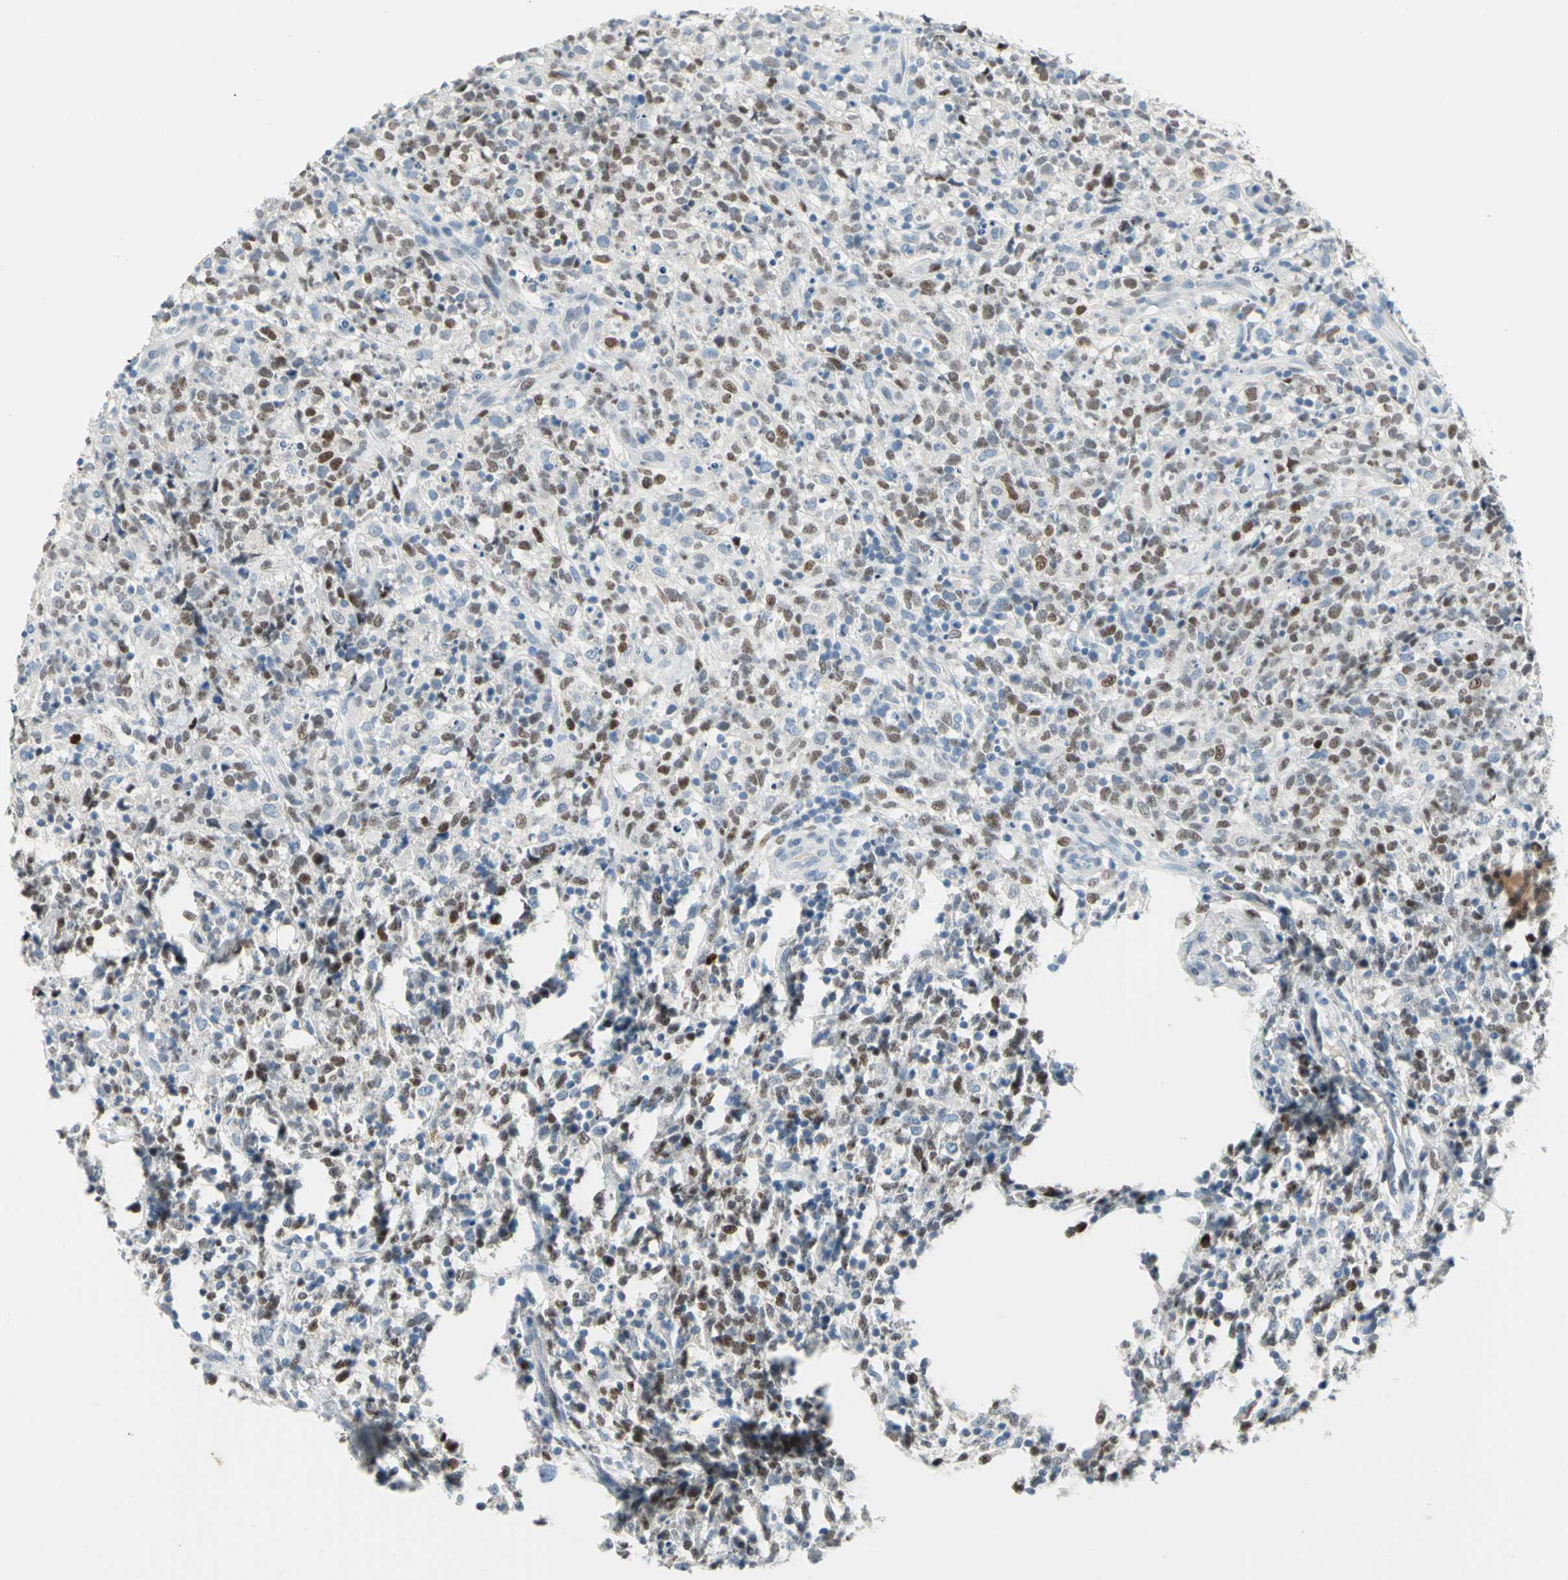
{"staining": {"intensity": "moderate", "quantity": "25%-75%", "location": "nuclear"}, "tissue": "lymphoma", "cell_type": "Tumor cells", "image_type": "cancer", "snomed": [{"axis": "morphology", "description": "Malignant lymphoma, non-Hodgkin's type, High grade"}, {"axis": "topography", "description": "Lymph node"}], "caption": "The immunohistochemical stain highlights moderate nuclear staining in tumor cells of malignant lymphoma, non-Hodgkin's type (high-grade) tissue.", "gene": "NAB2", "patient": {"sex": "female", "age": 73}}